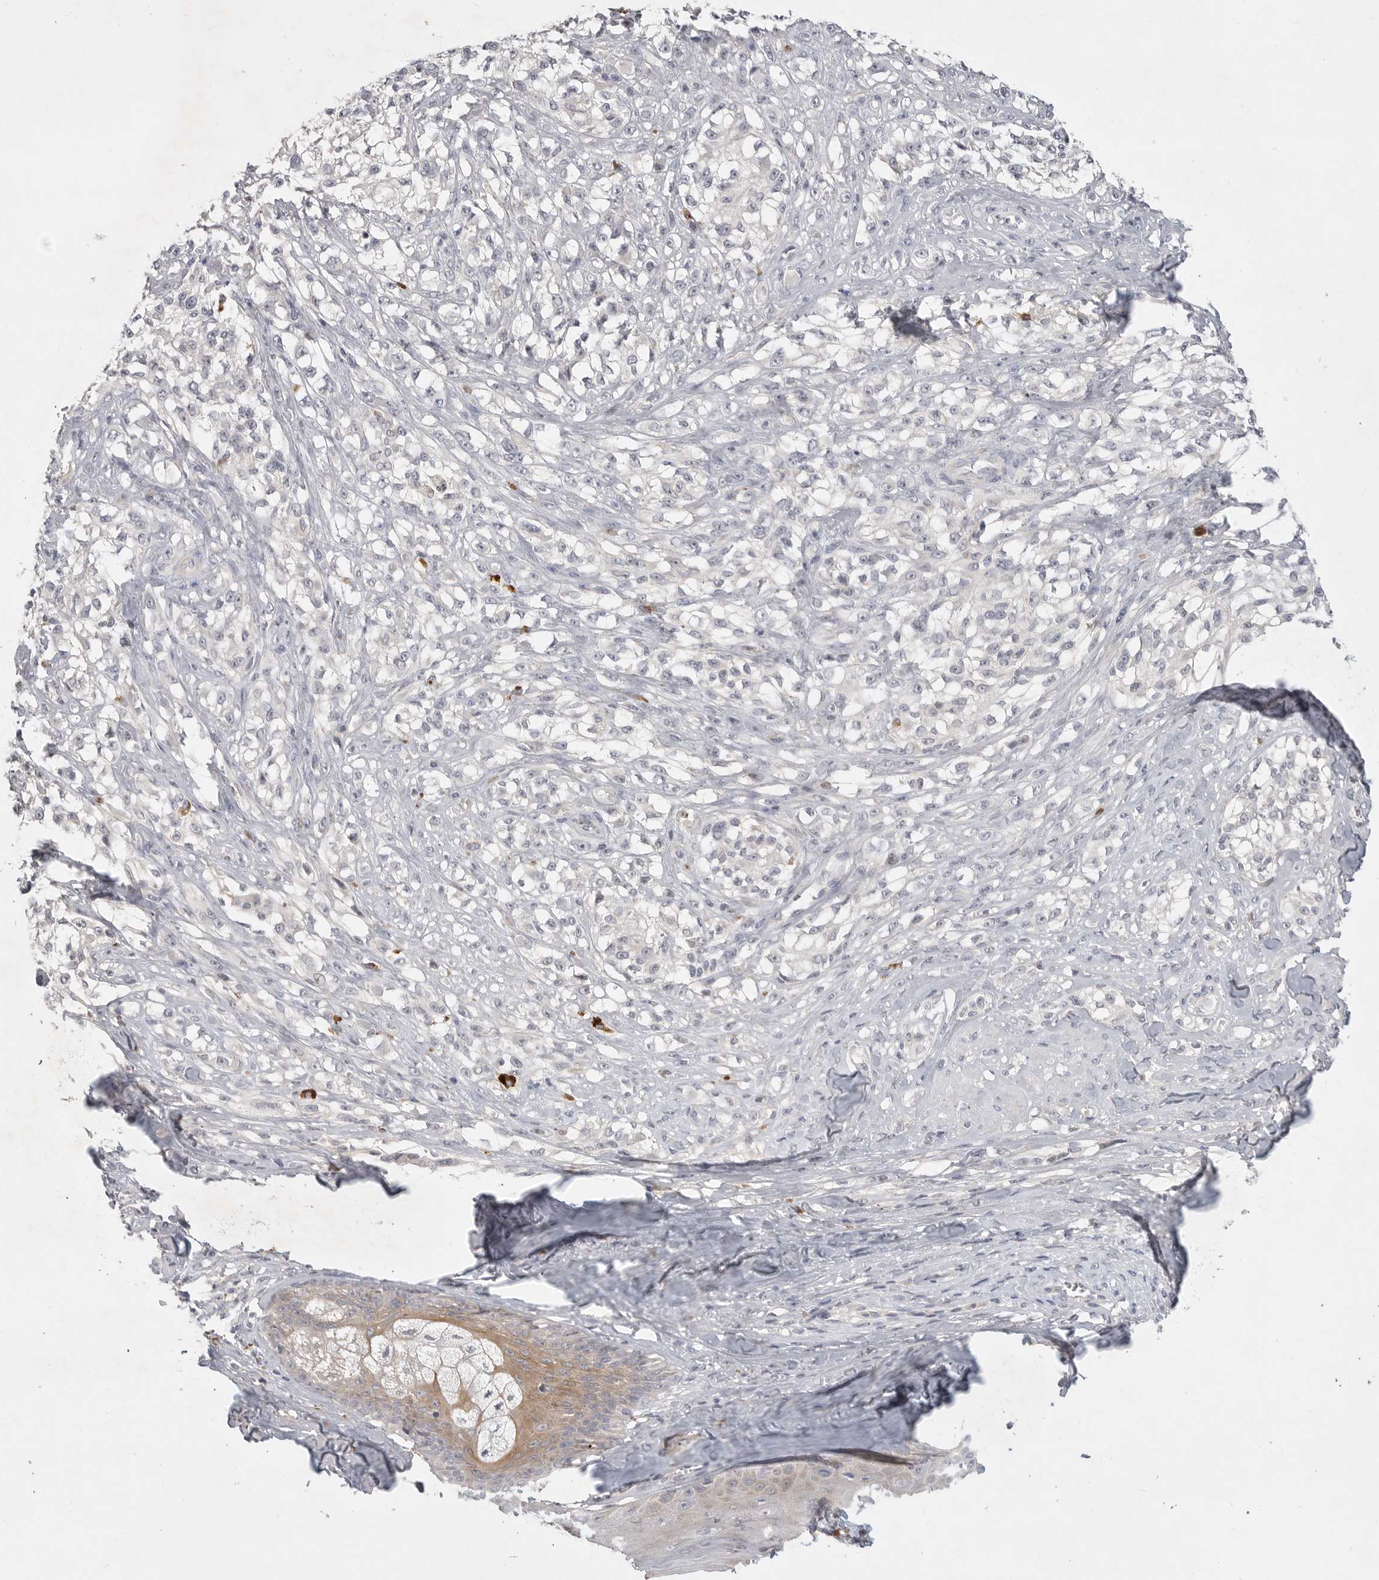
{"staining": {"intensity": "negative", "quantity": "none", "location": "none"}, "tissue": "melanoma", "cell_type": "Tumor cells", "image_type": "cancer", "snomed": [{"axis": "morphology", "description": "Malignant melanoma, NOS"}, {"axis": "topography", "description": "Skin of head"}], "caption": "Tumor cells show no significant protein staining in melanoma.", "gene": "ITGAD", "patient": {"sex": "male", "age": 83}}